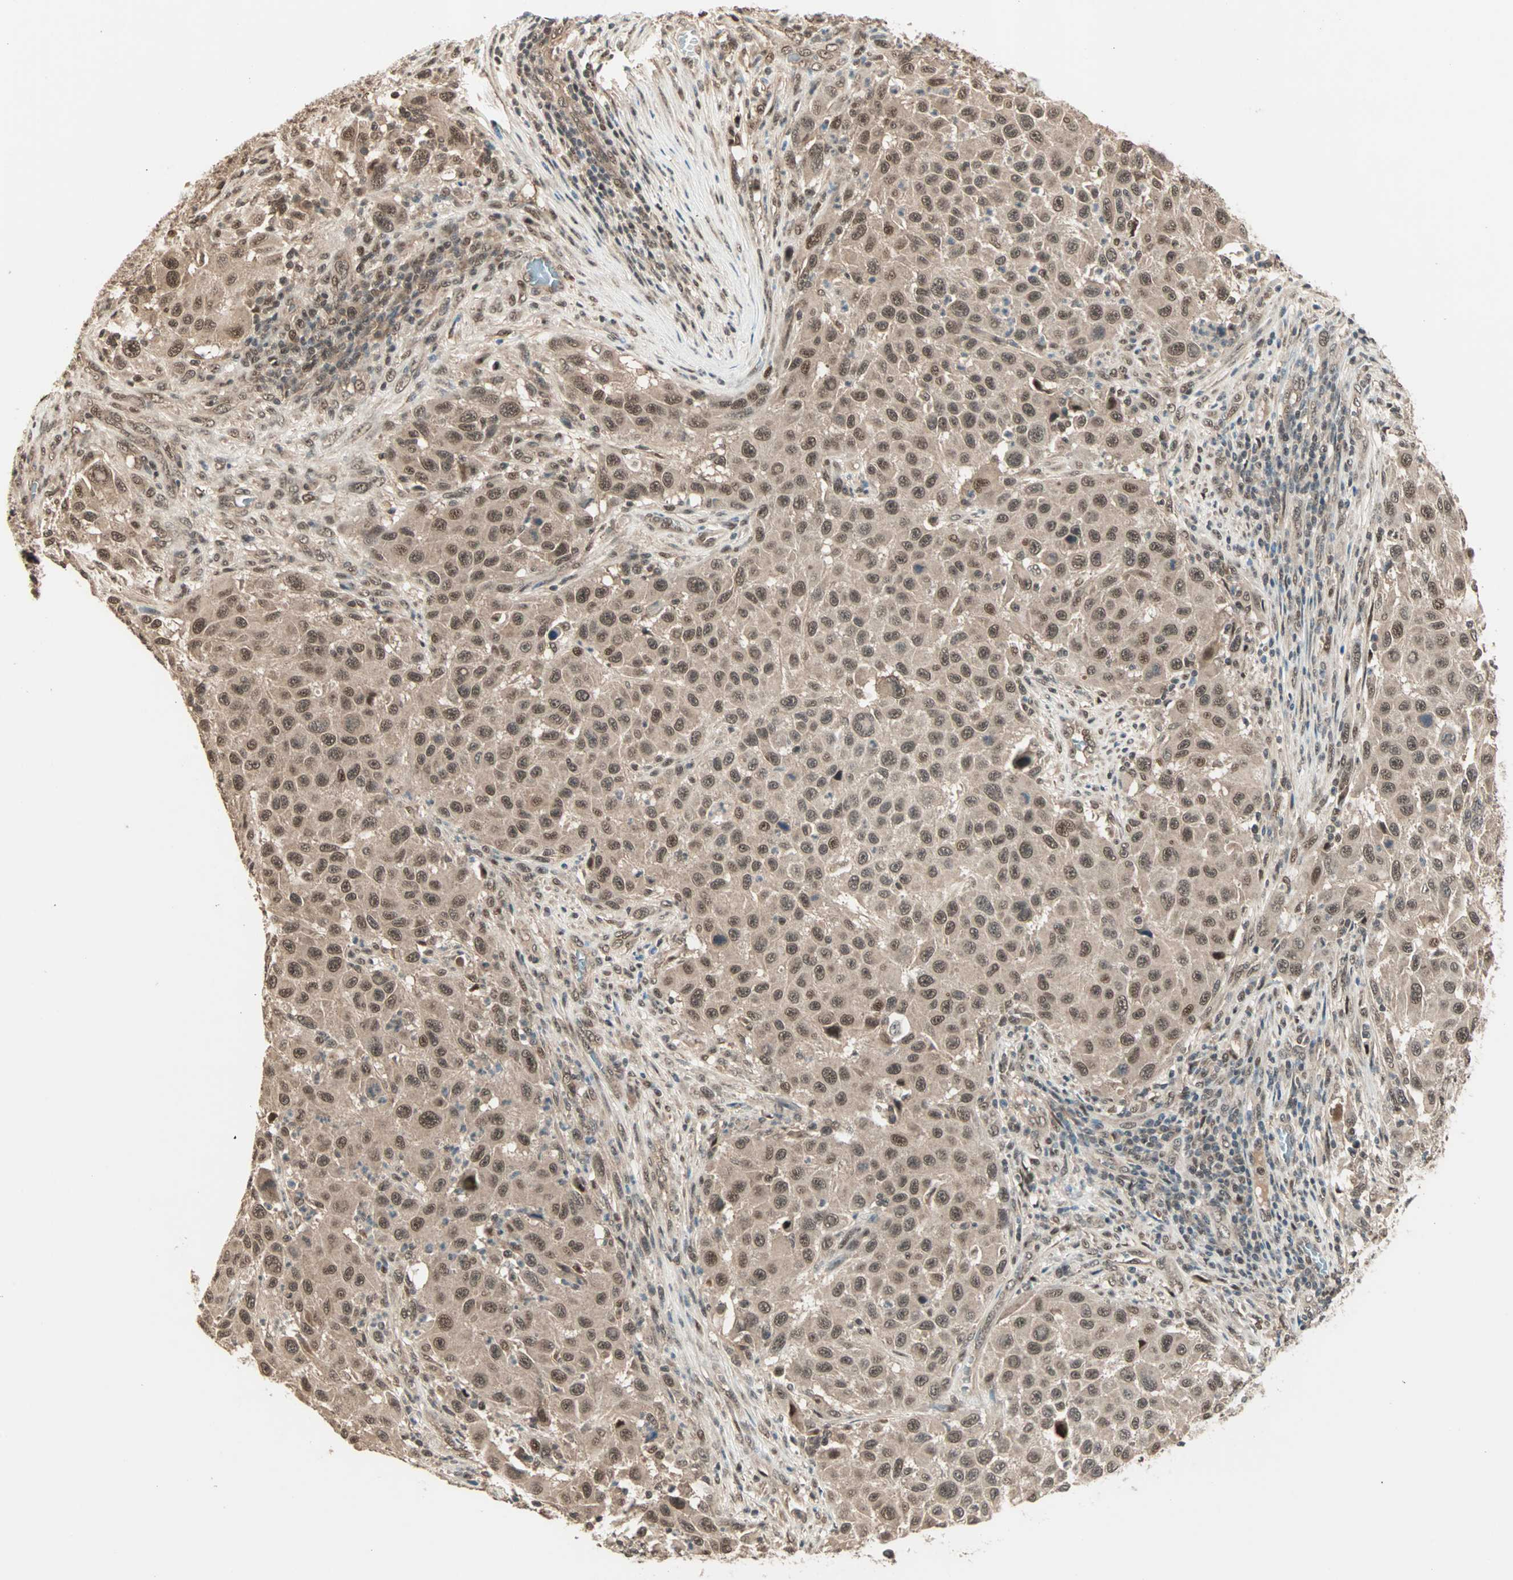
{"staining": {"intensity": "moderate", "quantity": ">75%", "location": "cytoplasmic/membranous,nuclear"}, "tissue": "melanoma", "cell_type": "Tumor cells", "image_type": "cancer", "snomed": [{"axis": "morphology", "description": "Malignant melanoma, Metastatic site"}, {"axis": "topography", "description": "Lymph node"}], "caption": "Melanoma tissue shows moderate cytoplasmic/membranous and nuclear positivity in approximately >75% of tumor cells", "gene": "ZNF701", "patient": {"sex": "male", "age": 61}}